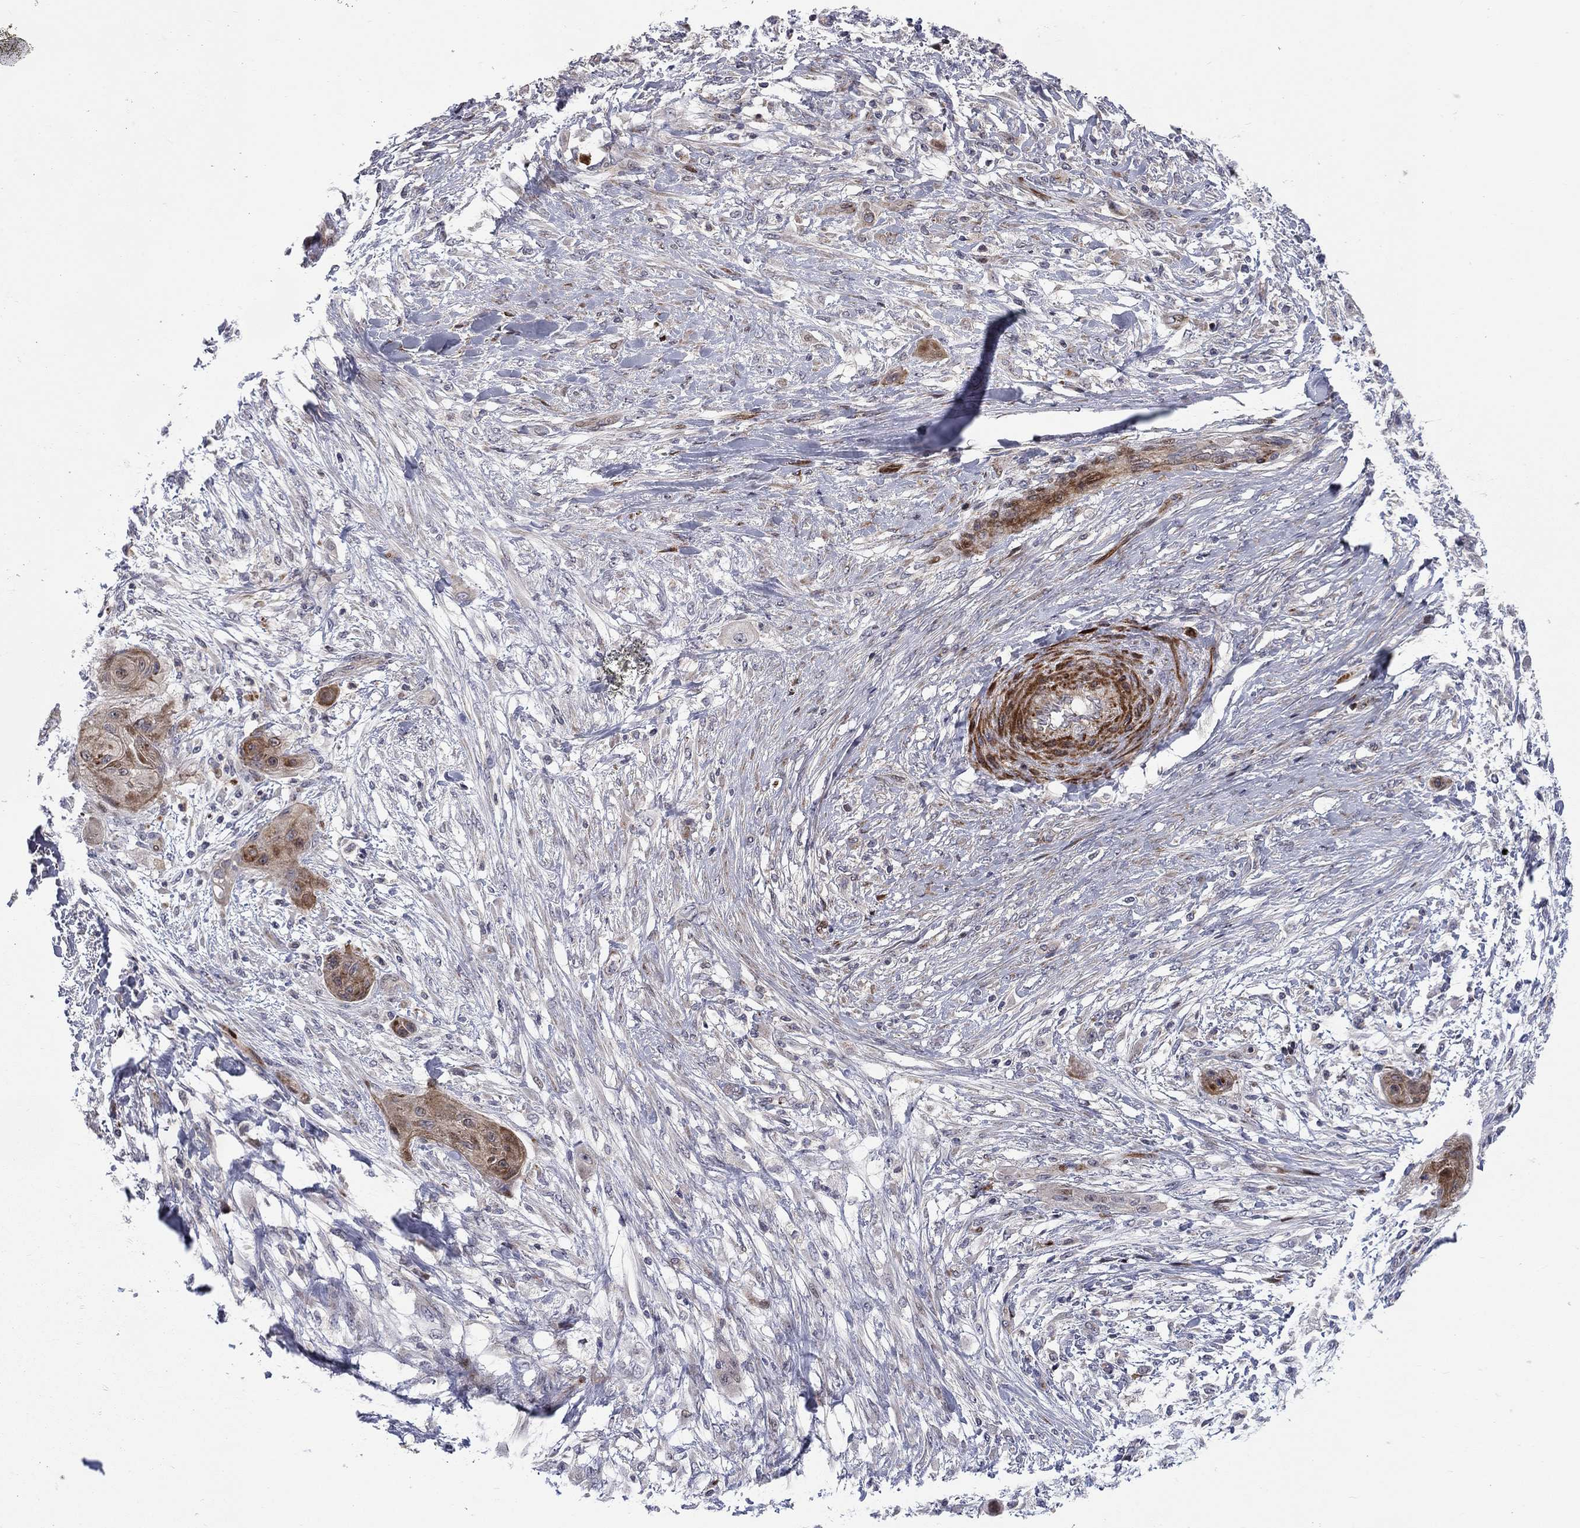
{"staining": {"intensity": "moderate", "quantity": "25%-75%", "location": "cytoplasmic/membranous"}, "tissue": "skin cancer", "cell_type": "Tumor cells", "image_type": "cancer", "snomed": [{"axis": "morphology", "description": "Squamous cell carcinoma, NOS"}, {"axis": "topography", "description": "Skin"}], "caption": "Brown immunohistochemical staining in skin squamous cell carcinoma displays moderate cytoplasmic/membranous positivity in approximately 25%-75% of tumor cells. (DAB IHC with brightfield microscopy, high magnification).", "gene": "MIOS", "patient": {"sex": "male", "age": 62}}